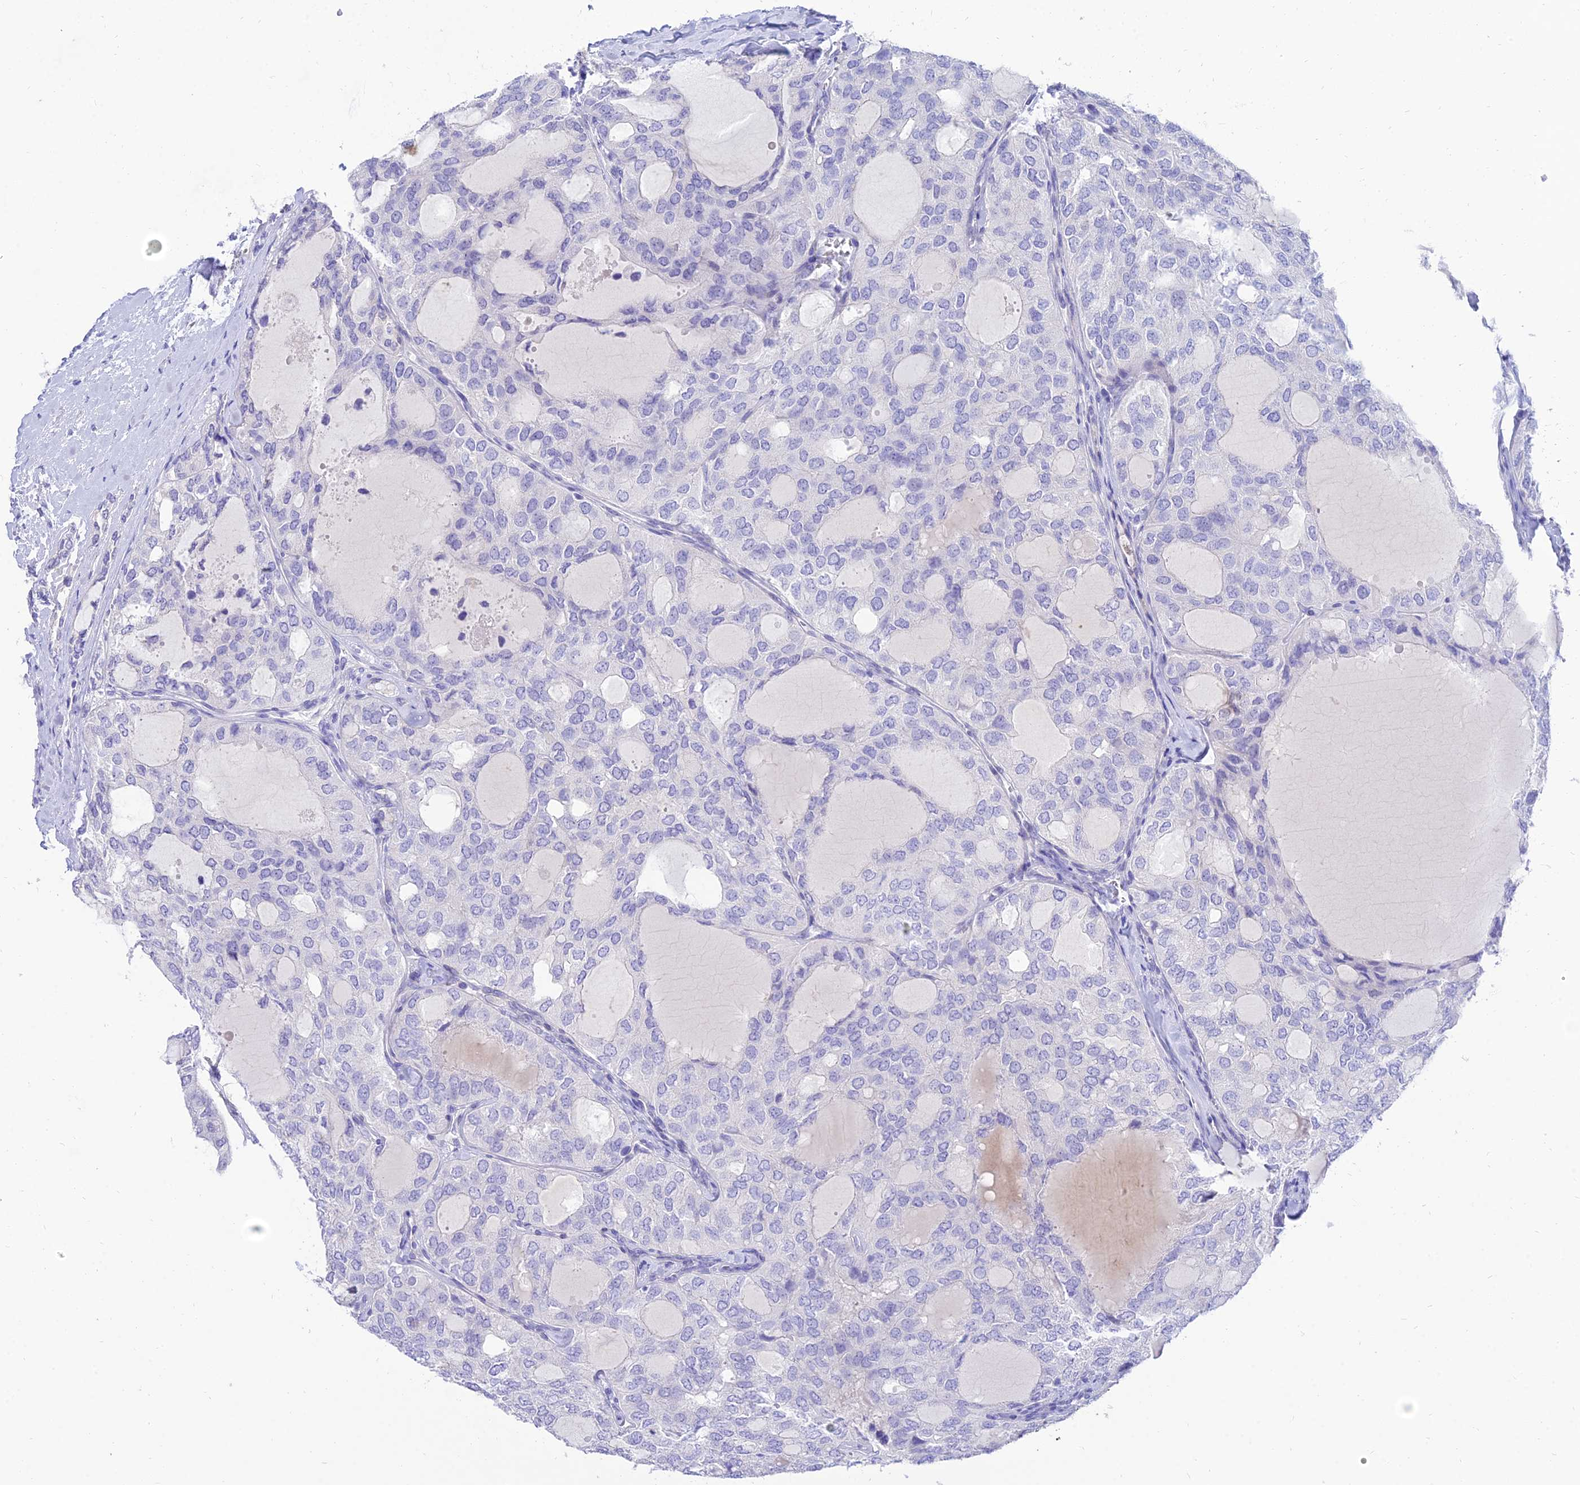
{"staining": {"intensity": "negative", "quantity": "none", "location": "none"}, "tissue": "thyroid cancer", "cell_type": "Tumor cells", "image_type": "cancer", "snomed": [{"axis": "morphology", "description": "Follicular adenoma carcinoma, NOS"}, {"axis": "topography", "description": "Thyroid gland"}], "caption": "IHC of follicular adenoma carcinoma (thyroid) exhibits no positivity in tumor cells.", "gene": "TAC3", "patient": {"sex": "male", "age": 75}}